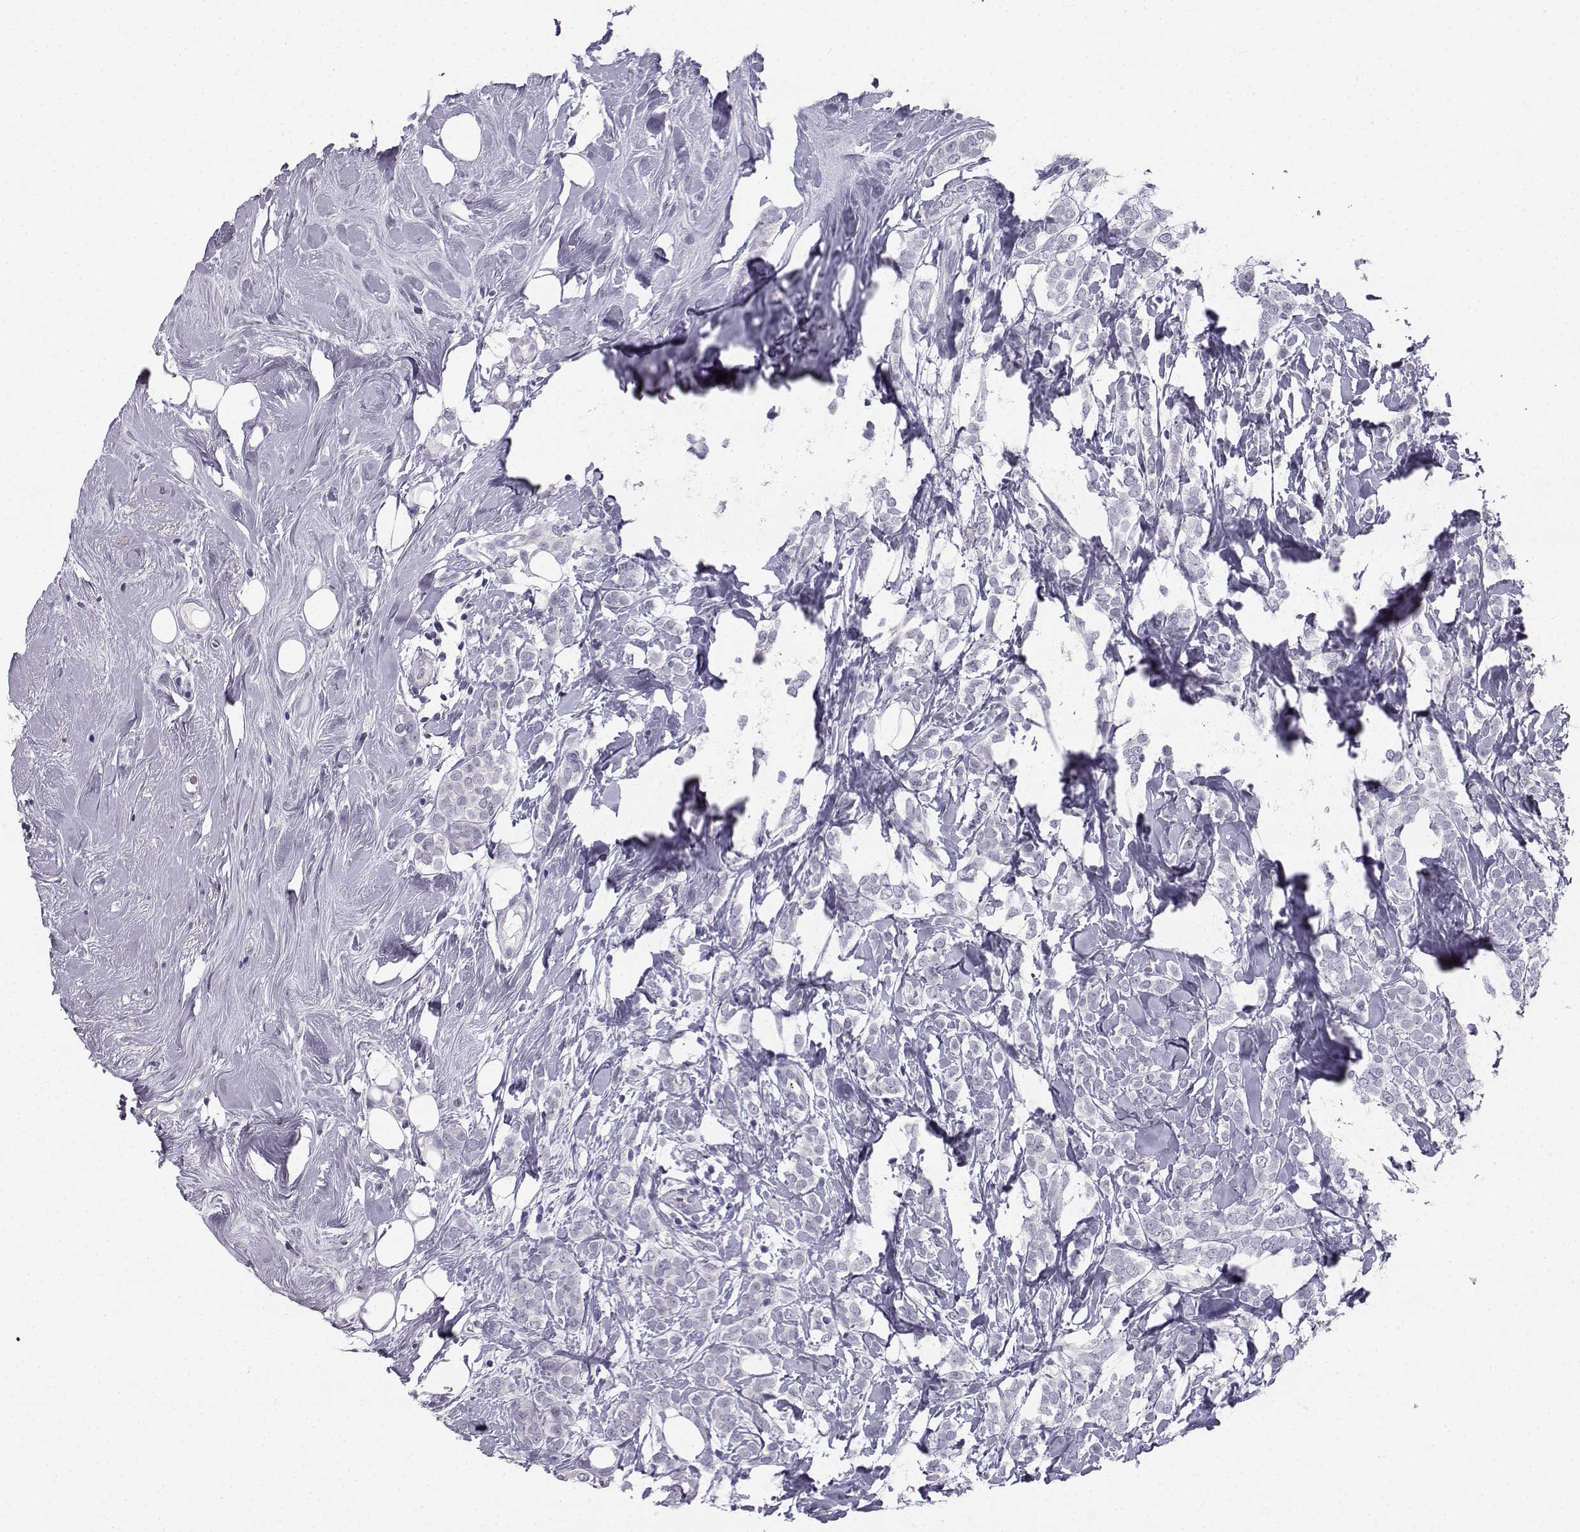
{"staining": {"intensity": "negative", "quantity": "none", "location": "none"}, "tissue": "breast cancer", "cell_type": "Tumor cells", "image_type": "cancer", "snomed": [{"axis": "morphology", "description": "Lobular carcinoma"}, {"axis": "topography", "description": "Breast"}], "caption": "Immunohistochemistry photomicrograph of neoplastic tissue: breast cancer (lobular carcinoma) stained with DAB demonstrates no significant protein staining in tumor cells.", "gene": "SYCE1", "patient": {"sex": "female", "age": 49}}